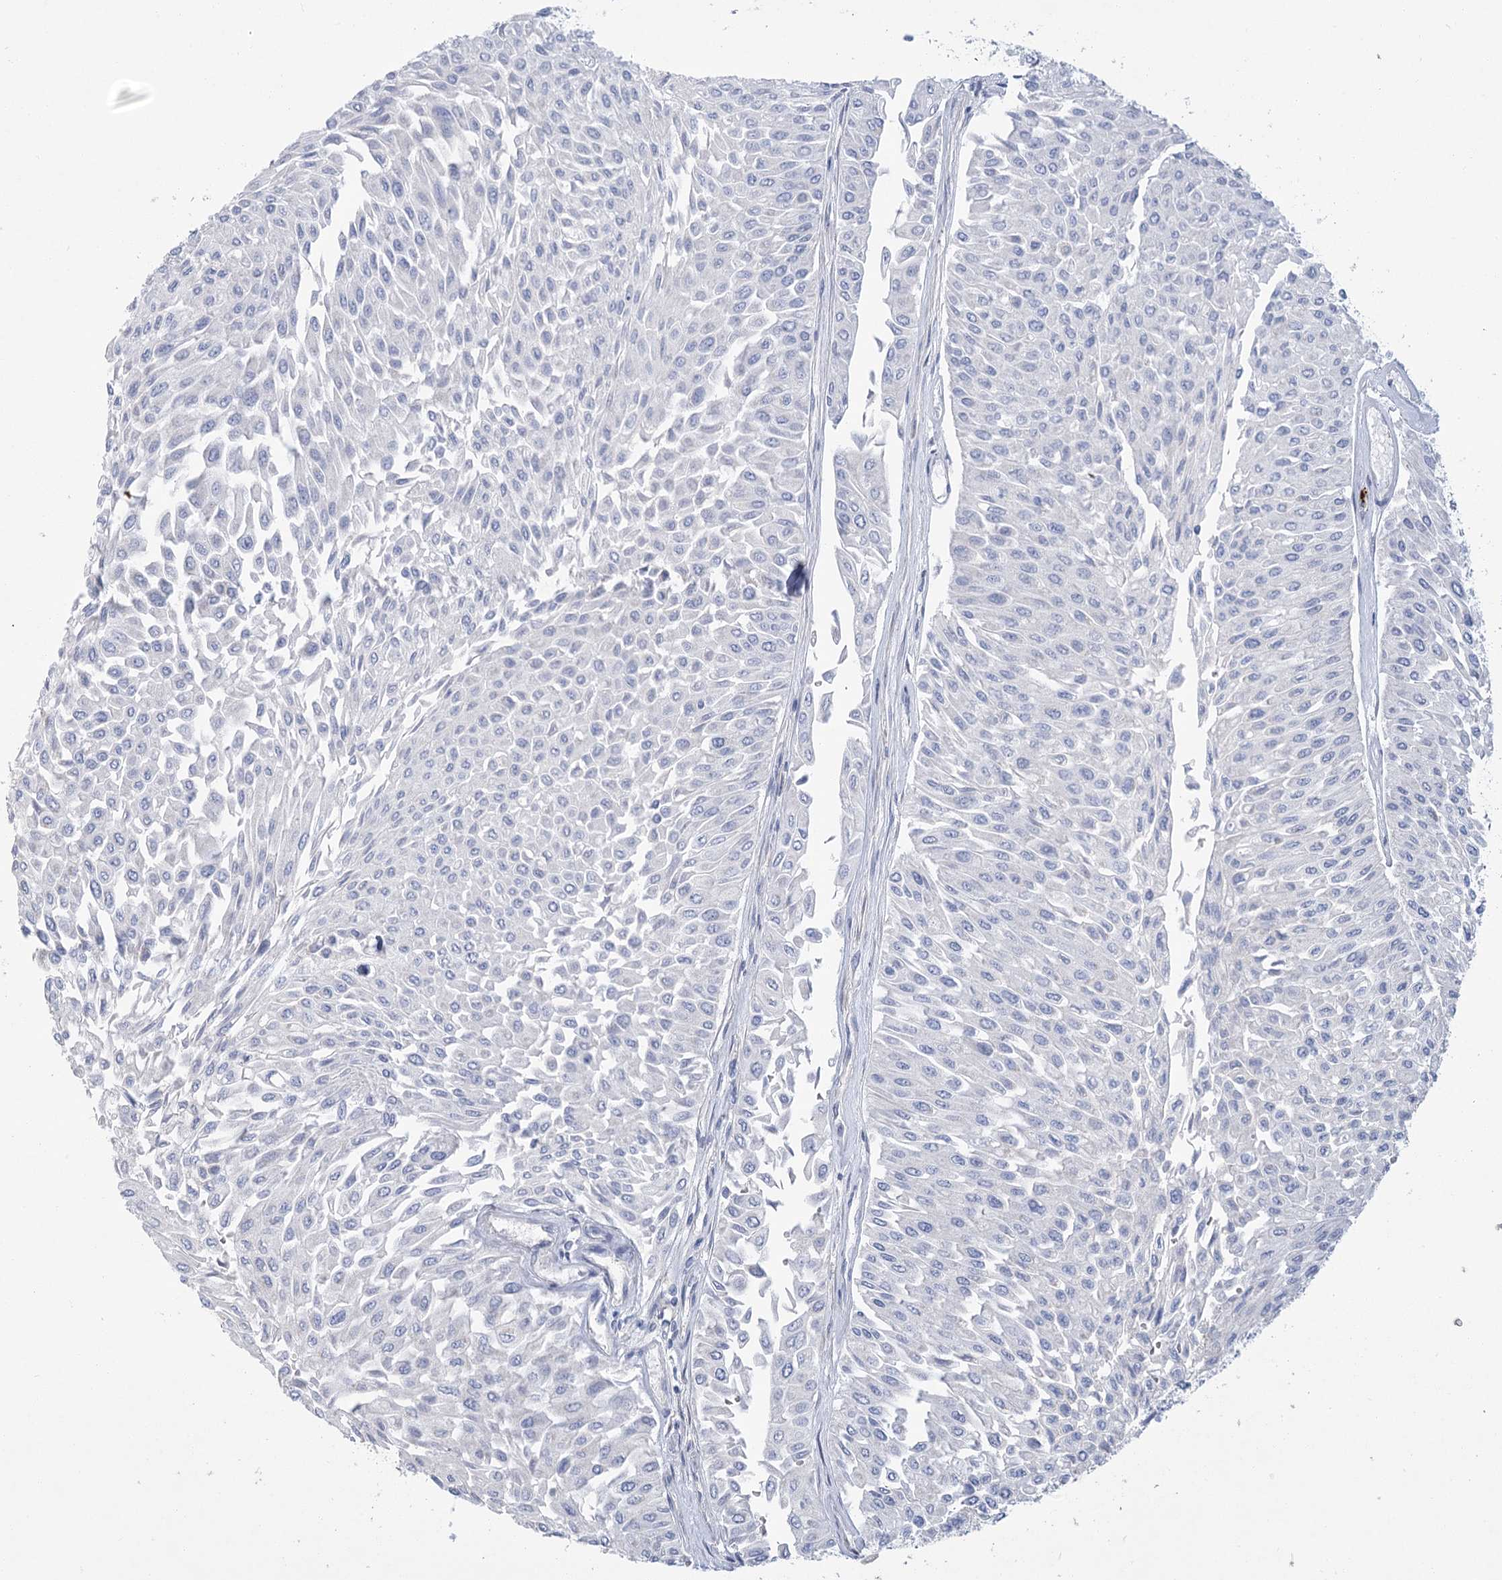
{"staining": {"intensity": "negative", "quantity": "none", "location": "none"}, "tissue": "urothelial cancer", "cell_type": "Tumor cells", "image_type": "cancer", "snomed": [{"axis": "morphology", "description": "Urothelial carcinoma, Low grade"}, {"axis": "topography", "description": "Urinary bladder"}], "caption": "Immunohistochemistry of human low-grade urothelial carcinoma exhibits no expression in tumor cells. (DAB immunohistochemistry (IHC) visualized using brightfield microscopy, high magnification).", "gene": "SLC9A3", "patient": {"sex": "male", "age": 67}}